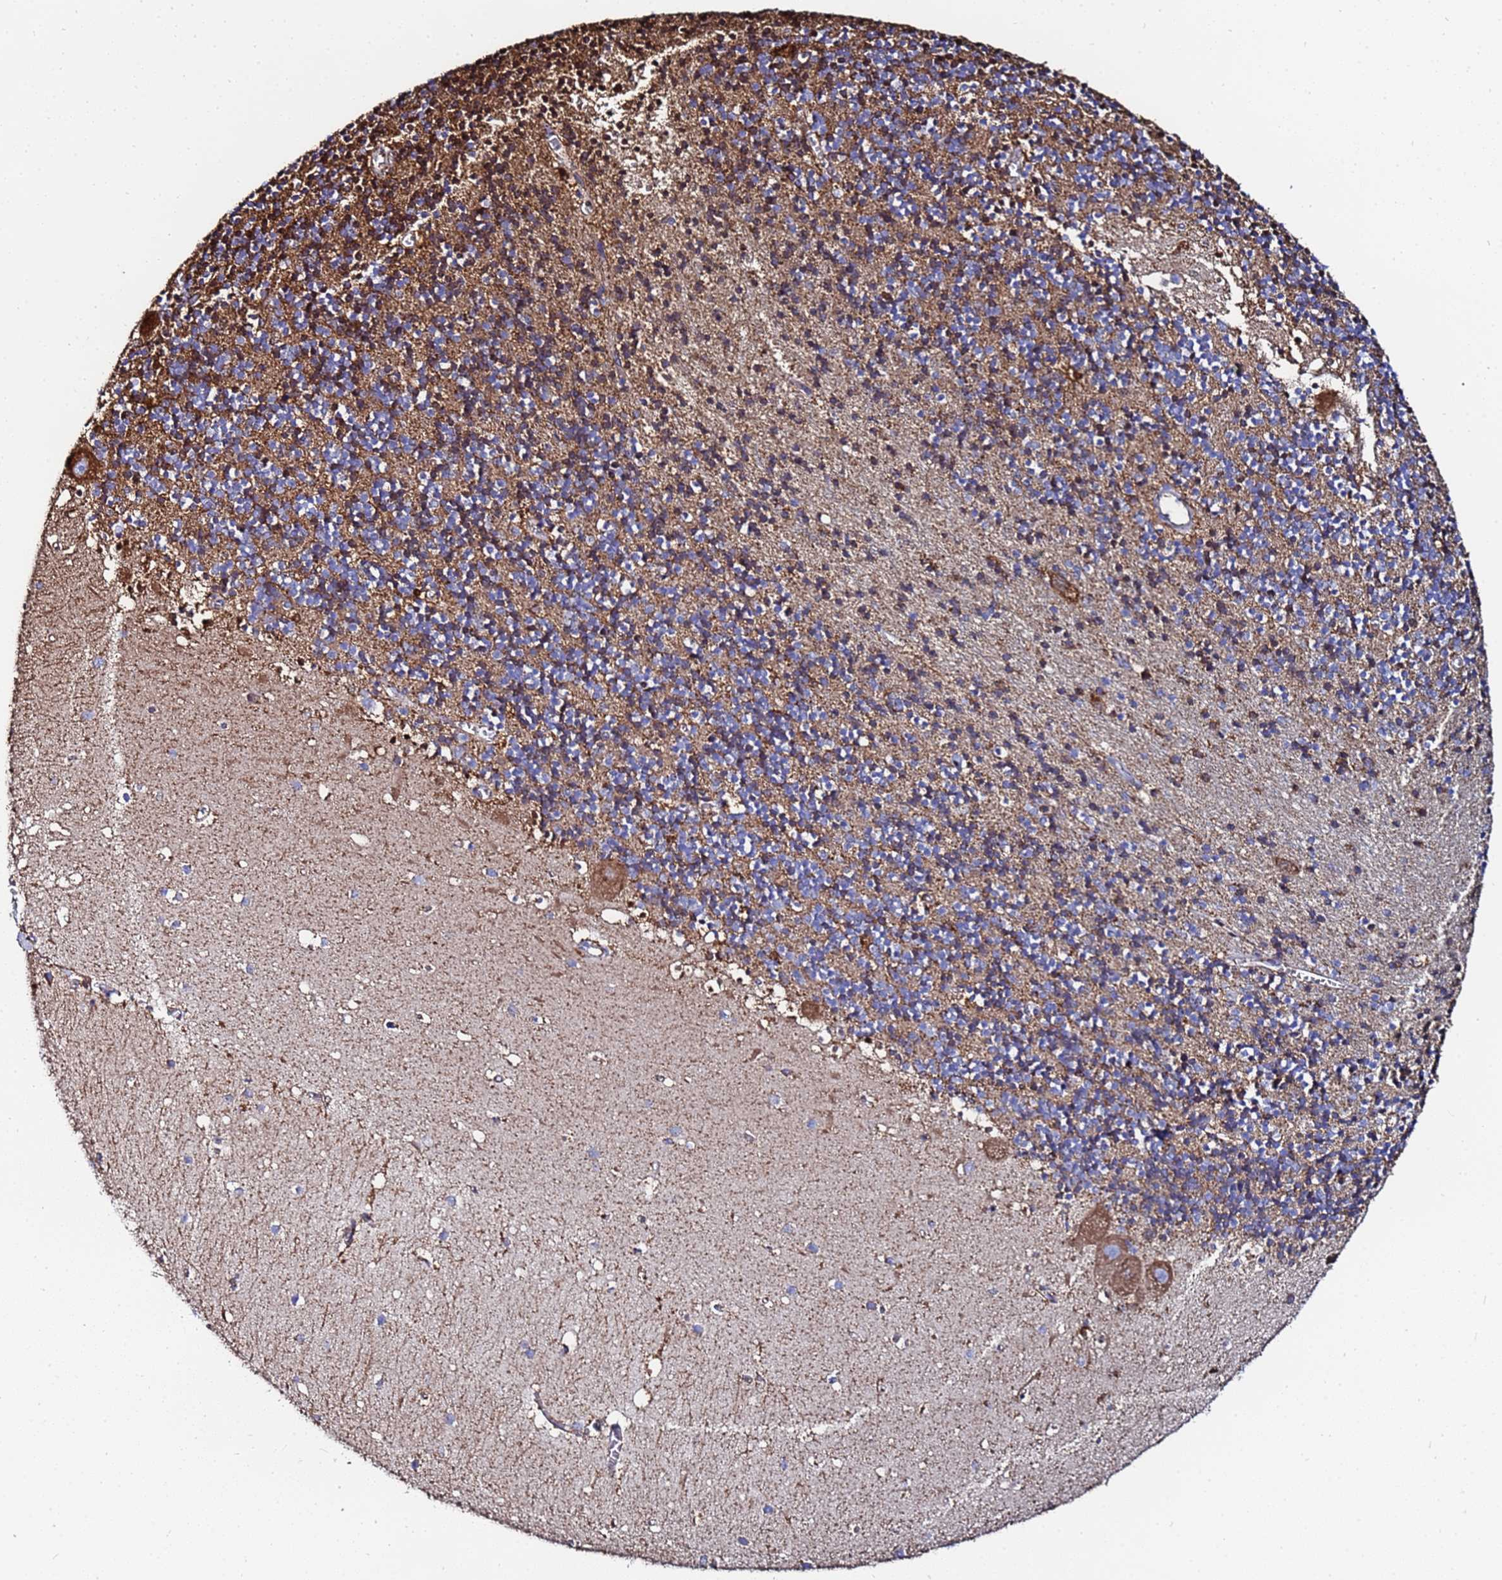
{"staining": {"intensity": "moderate", "quantity": "25%-75%", "location": "cytoplasmic/membranous"}, "tissue": "cerebellum", "cell_type": "Cells in granular layer", "image_type": "normal", "snomed": [{"axis": "morphology", "description": "Normal tissue, NOS"}, {"axis": "topography", "description": "Cerebellum"}], "caption": "High-magnification brightfield microscopy of normal cerebellum stained with DAB (3,3'-diaminobenzidine) (brown) and counterstained with hematoxylin (blue). cells in granular layer exhibit moderate cytoplasmic/membranous positivity is appreciated in about25%-75% of cells. The staining was performed using DAB, with brown indicating positive protein expression. Nuclei are stained blue with hematoxylin.", "gene": "GLUD1", "patient": {"sex": "male", "age": 54}}